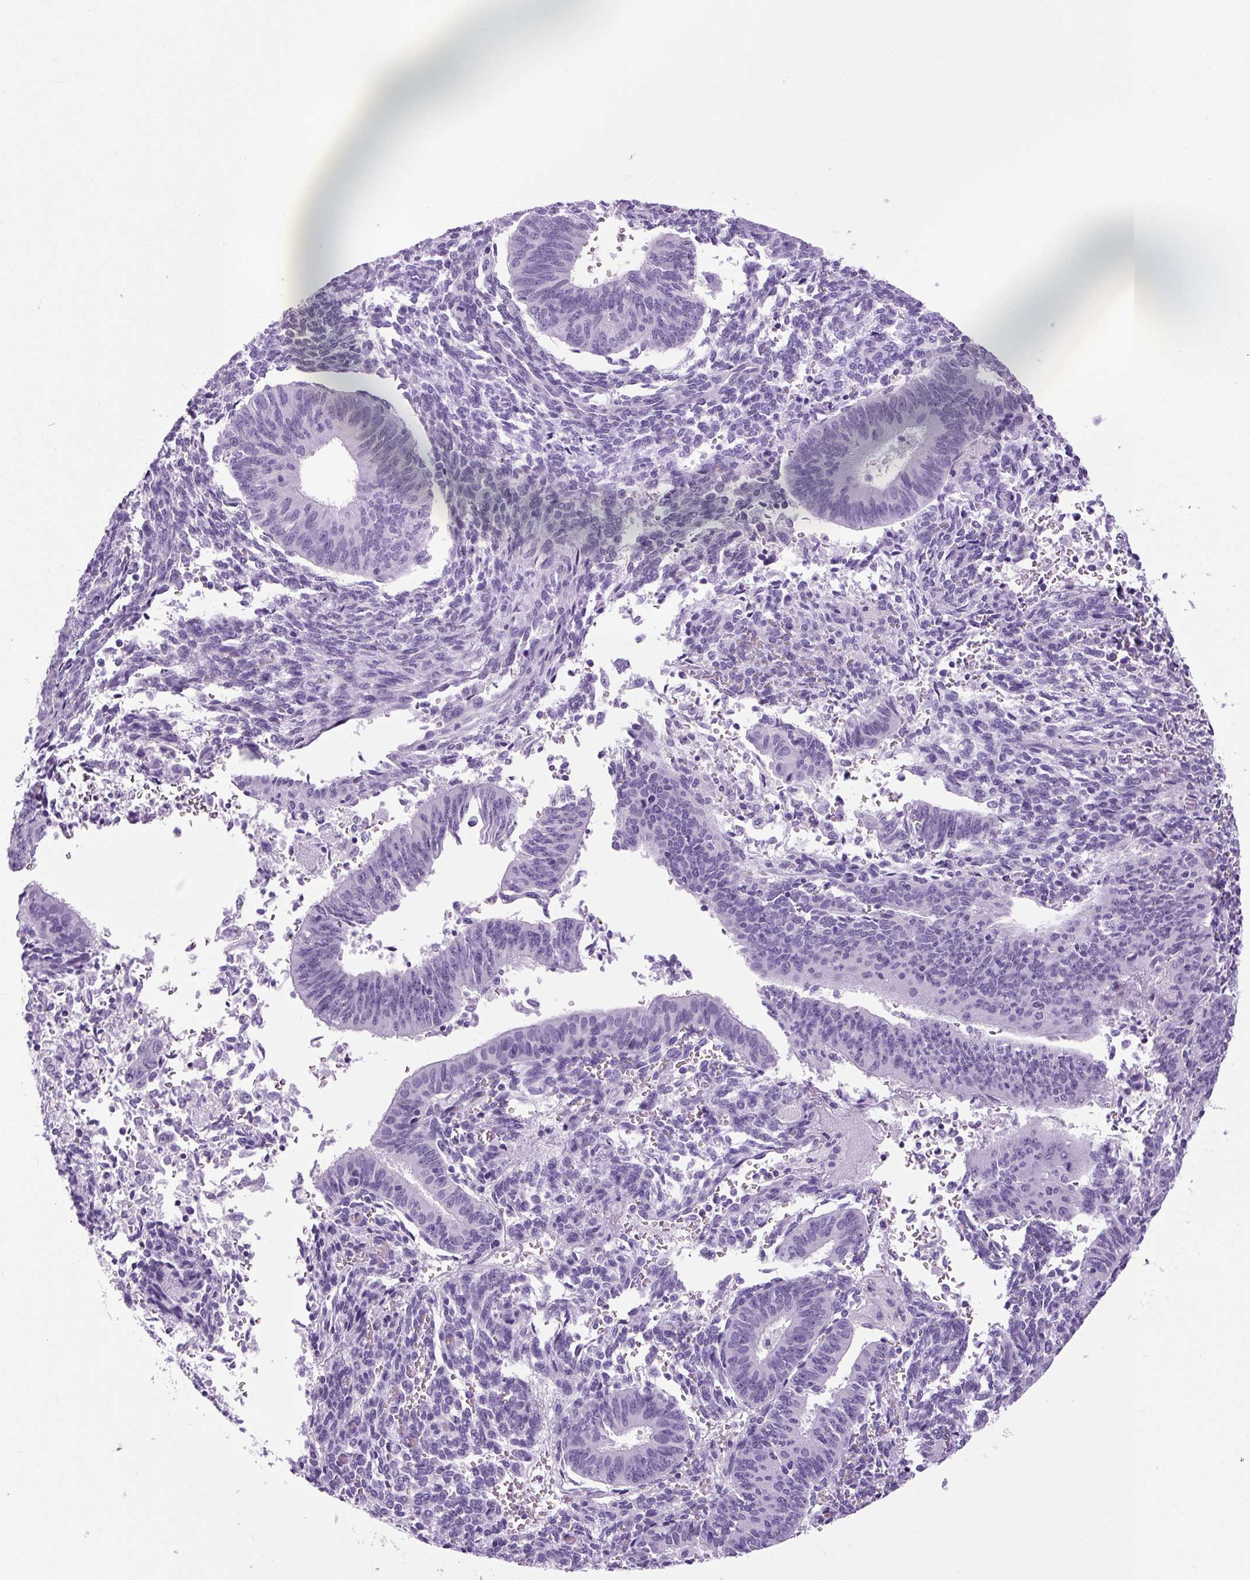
{"staining": {"intensity": "negative", "quantity": "none", "location": "none"}, "tissue": "endometrial cancer", "cell_type": "Tumor cells", "image_type": "cancer", "snomed": [{"axis": "morphology", "description": "Adenocarcinoma, NOS"}, {"axis": "topography", "description": "Endometrium"}], "caption": "Endometrial cancer stained for a protein using IHC exhibits no staining tumor cells.", "gene": "B3GNT4", "patient": {"sex": "female", "age": 50}}